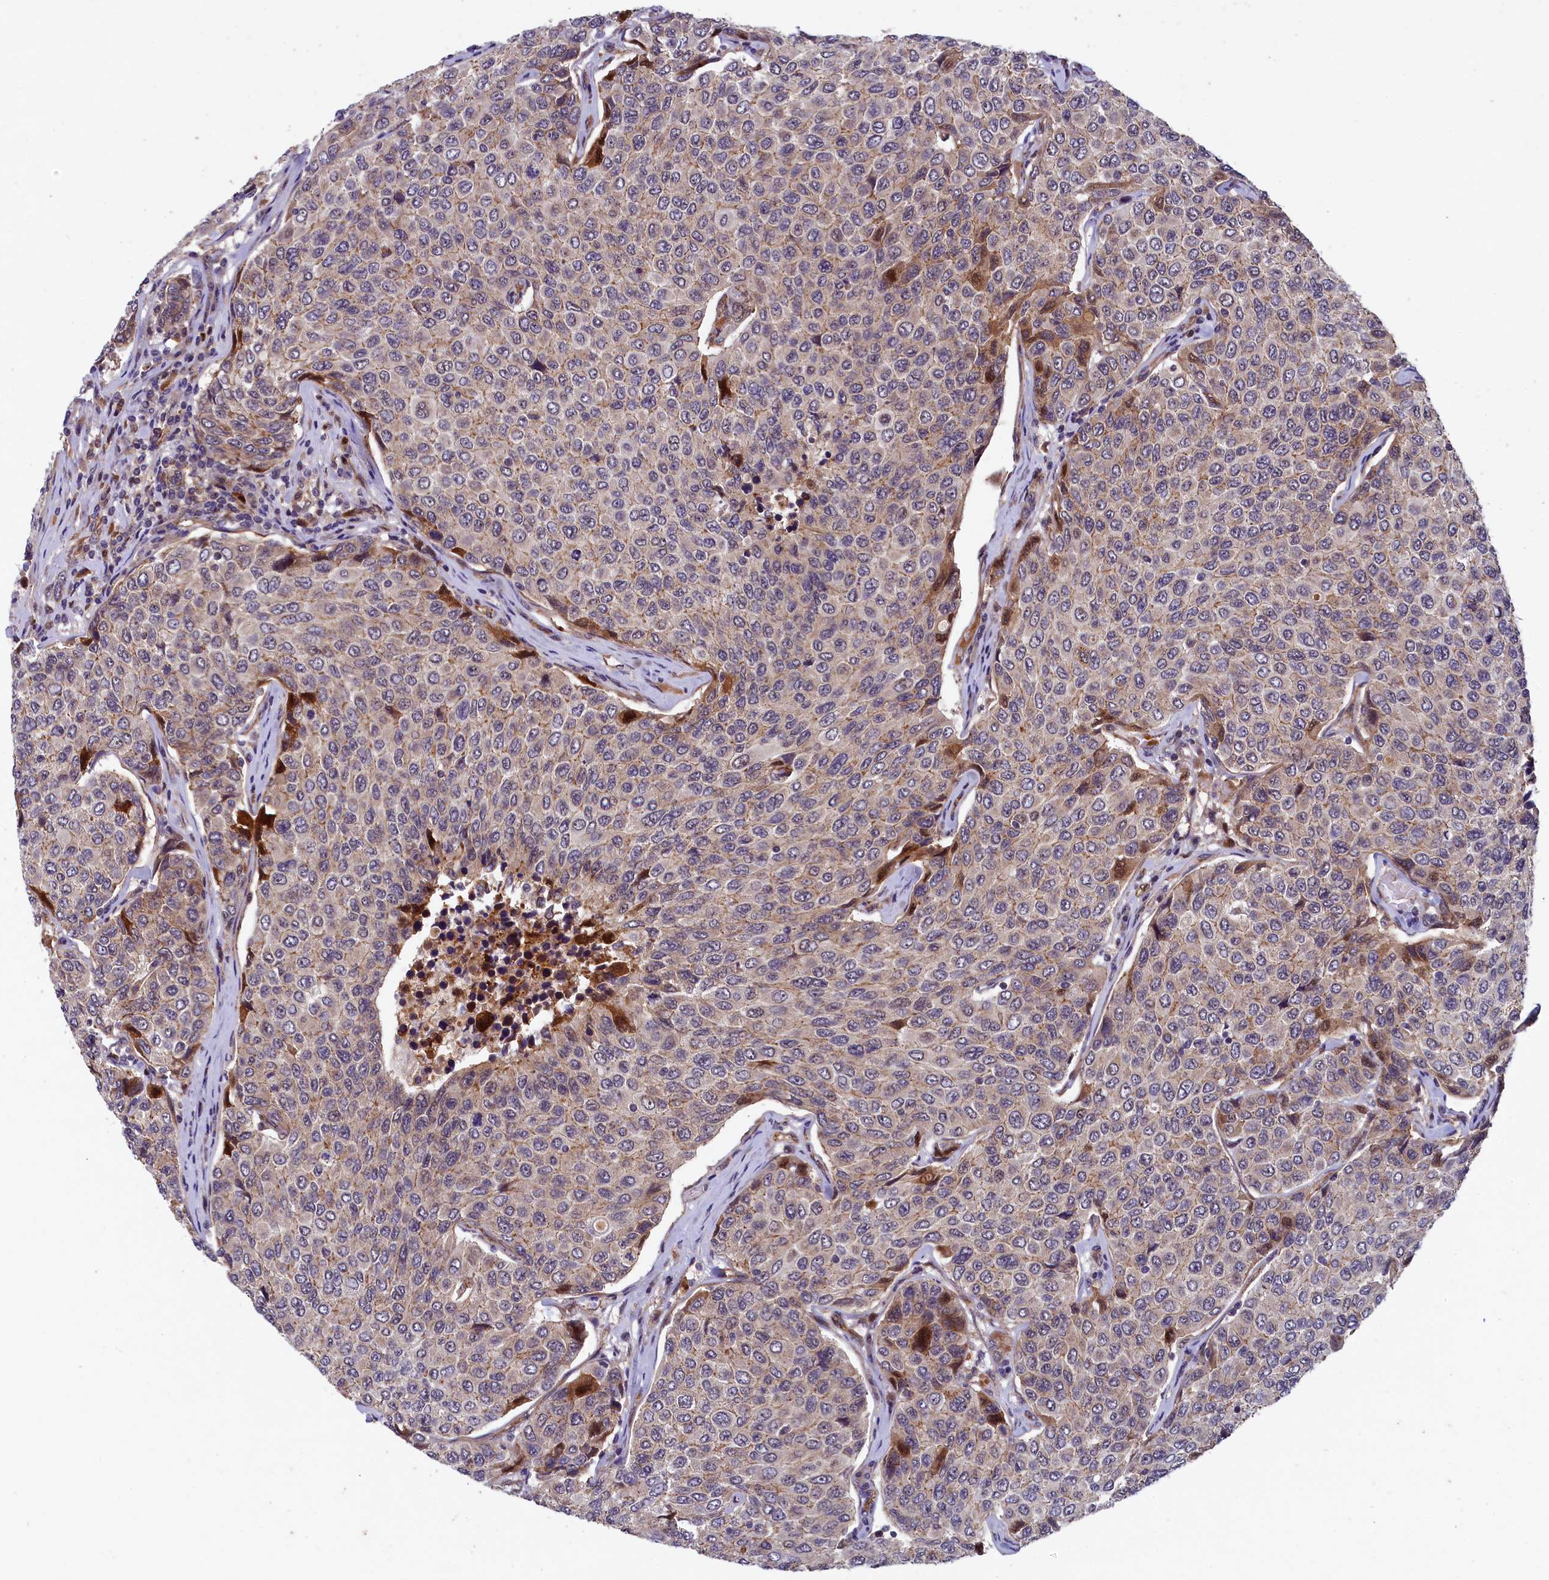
{"staining": {"intensity": "weak", "quantity": "<25%", "location": "cytoplasmic/membranous"}, "tissue": "breast cancer", "cell_type": "Tumor cells", "image_type": "cancer", "snomed": [{"axis": "morphology", "description": "Duct carcinoma"}, {"axis": "topography", "description": "Breast"}], "caption": "An immunohistochemistry micrograph of breast invasive ductal carcinoma is shown. There is no staining in tumor cells of breast invasive ductal carcinoma.", "gene": "ARL14EP", "patient": {"sex": "female", "age": 55}}